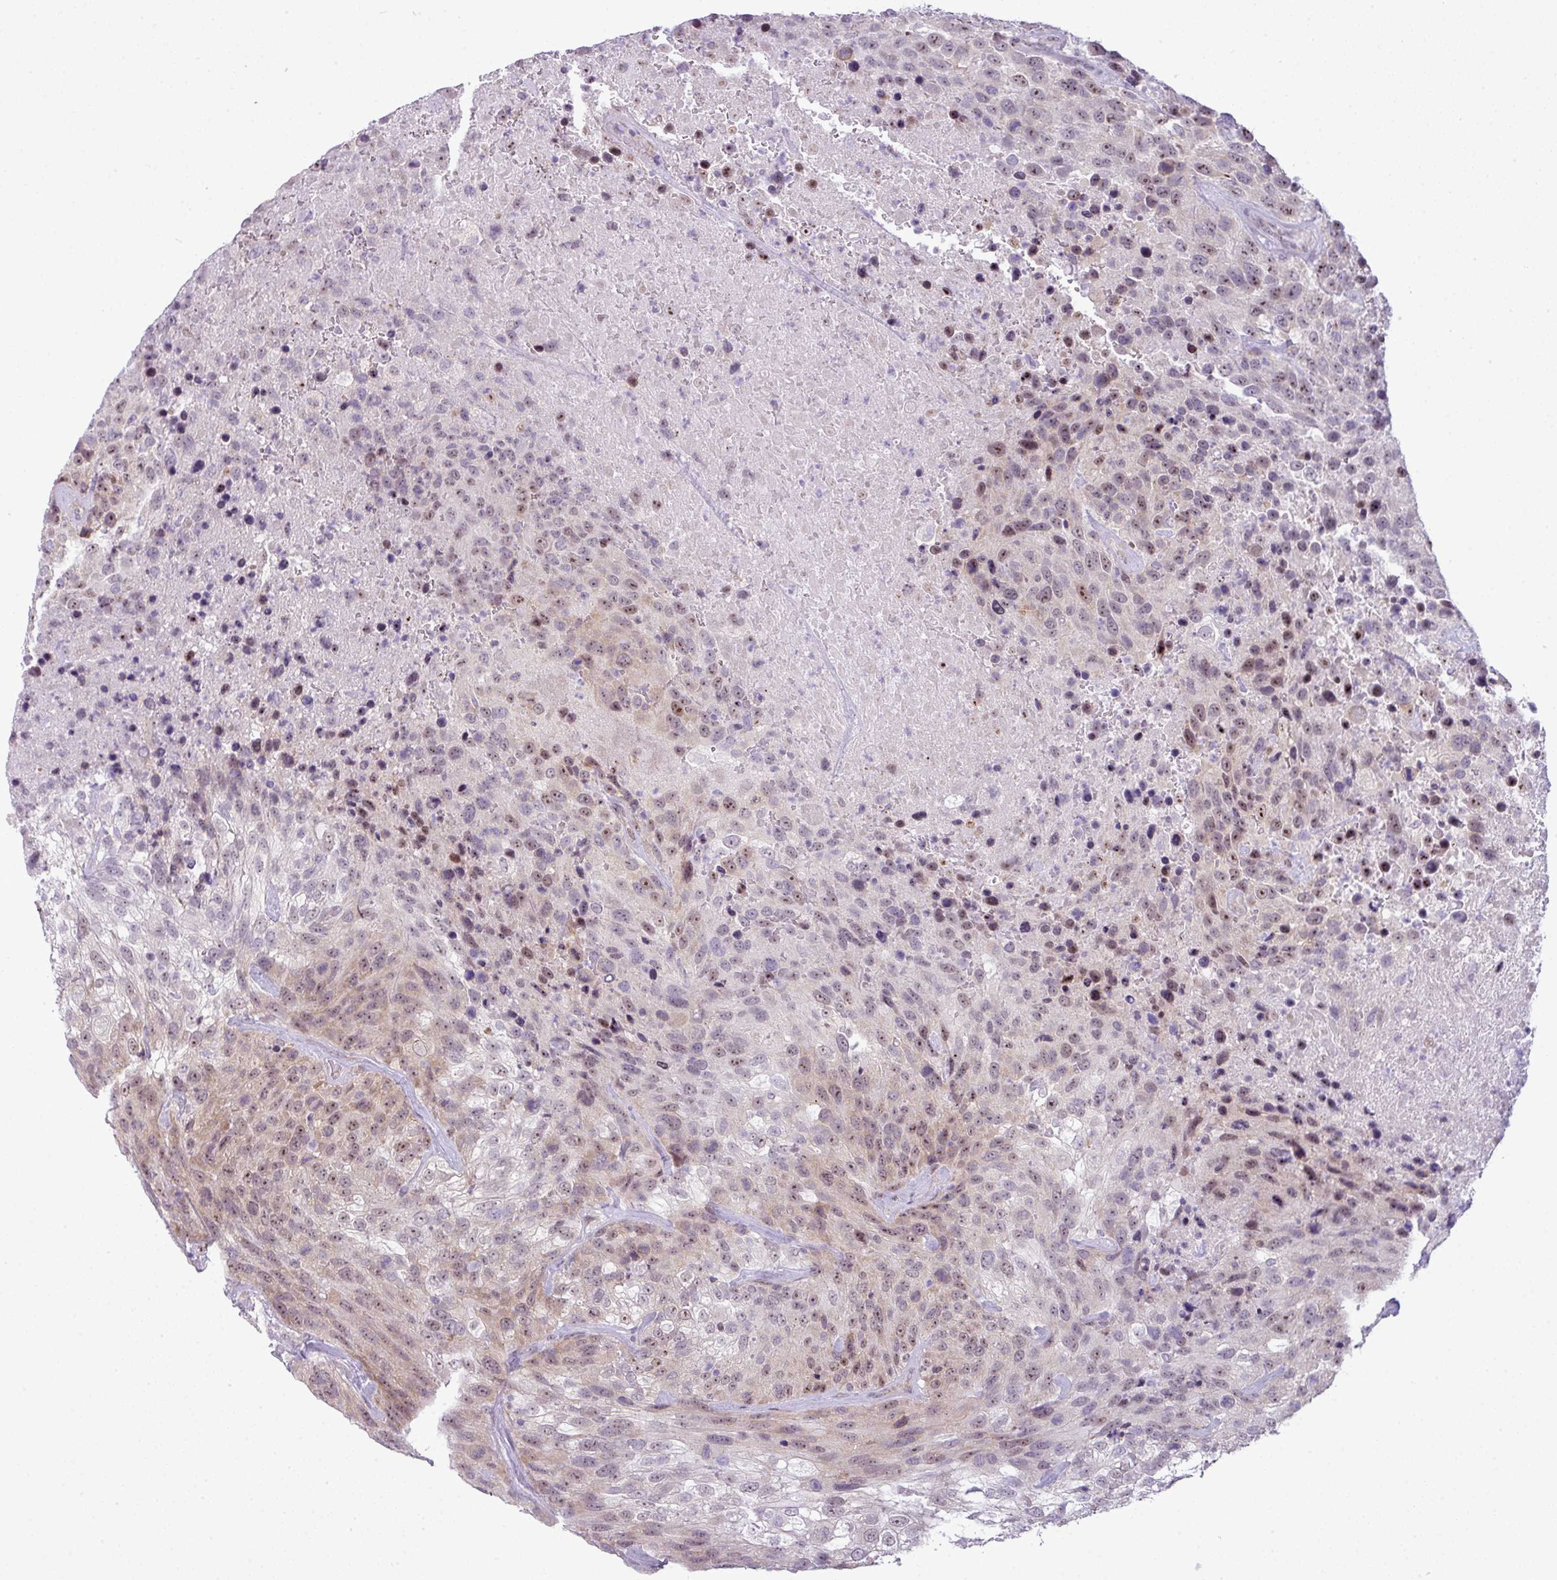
{"staining": {"intensity": "strong", "quantity": "25%-75%", "location": "nuclear"}, "tissue": "urothelial cancer", "cell_type": "Tumor cells", "image_type": "cancer", "snomed": [{"axis": "morphology", "description": "Urothelial carcinoma, High grade"}, {"axis": "topography", "description": "Urinary bladder"}], "caption": "High-grade urothelial carcinoma stained with IHC reveals strong nuclear positivity in approximately 25%-75% of tumor cells.", "gene": "MAK16", "patient": {"sex": "female", "age": 70}}